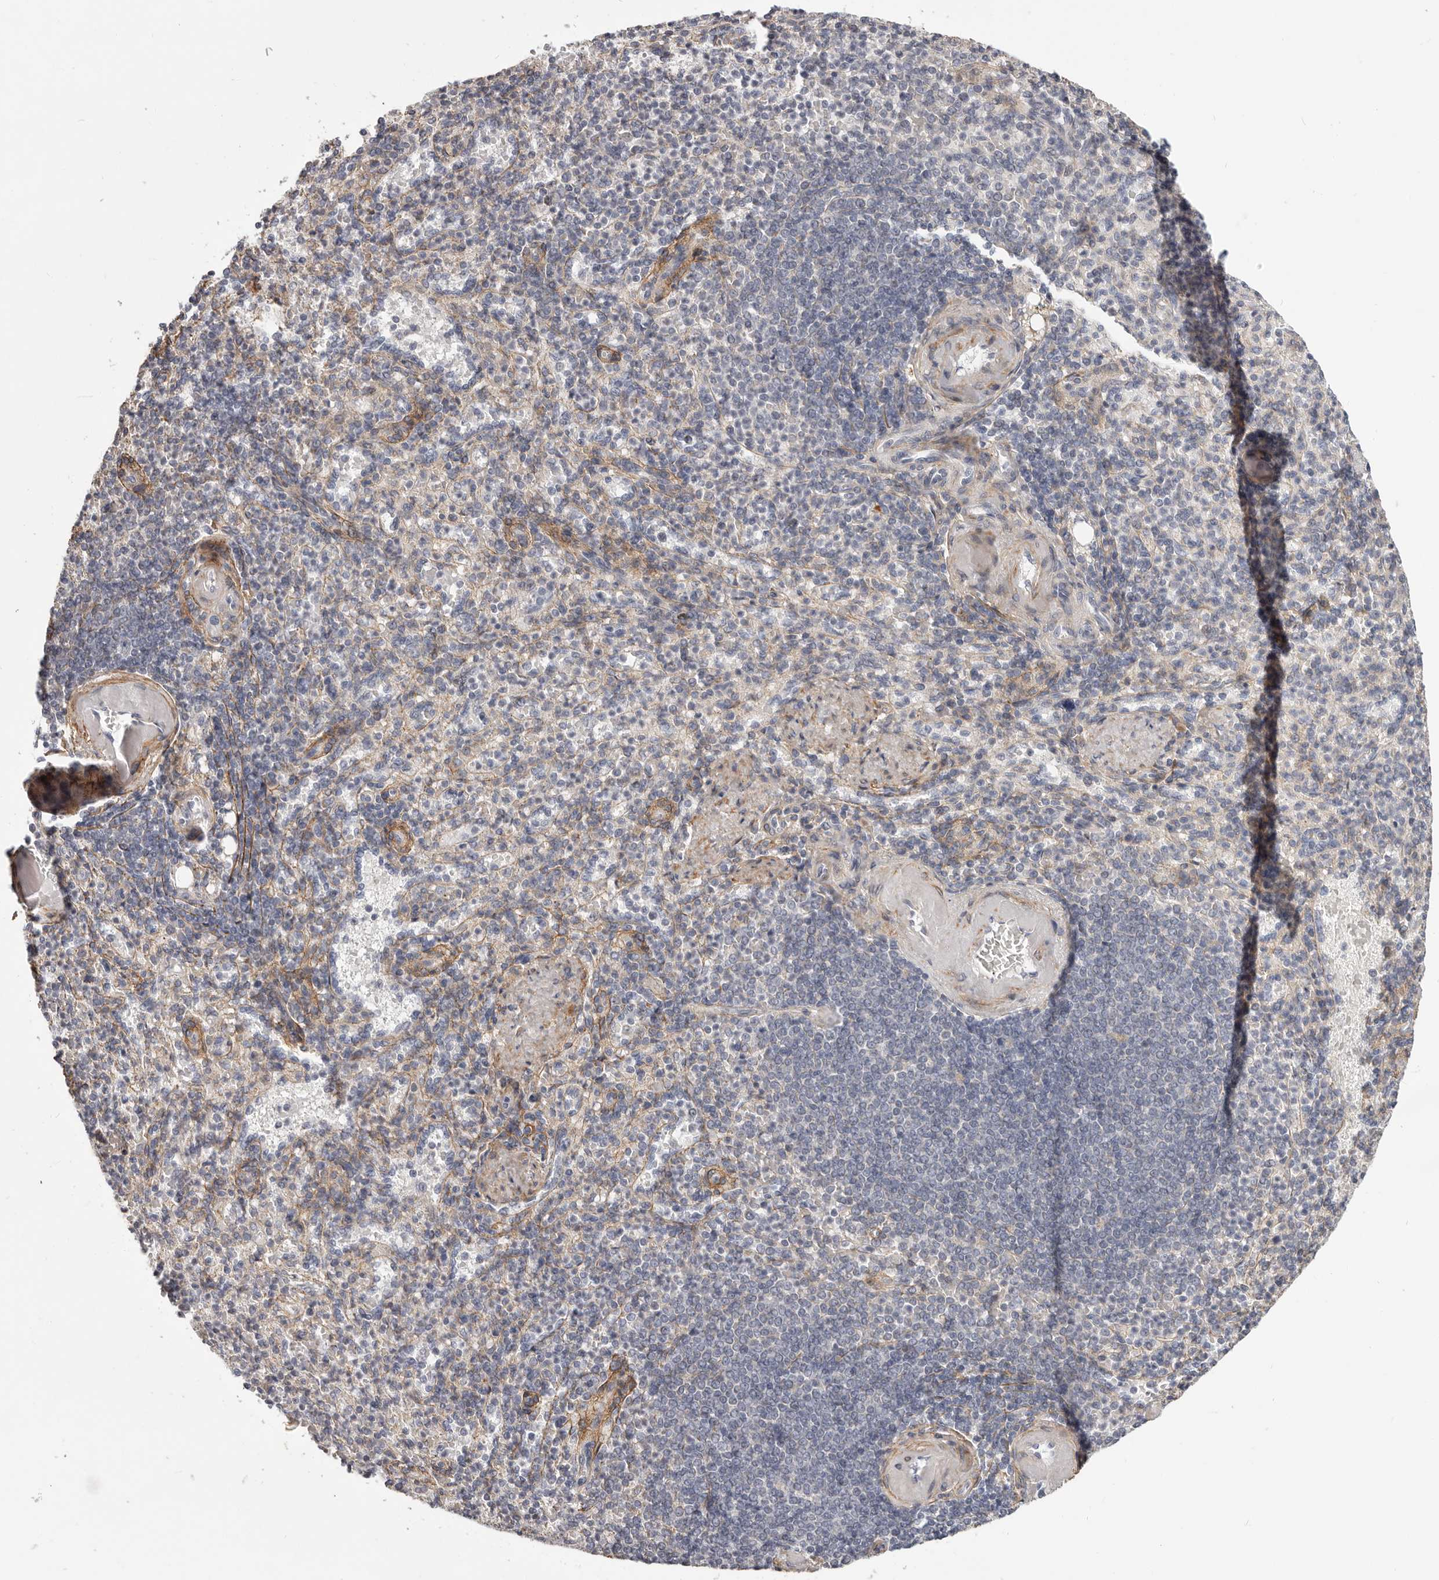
{"staining": {"intensity": "negative", "quantity": "none", "location": "none"}, "tissue": "spleen", "cell_type": "Cells in red pulp", "image_type": "normal", "snomed": [{"axis": "morphology", "description": "Normal tissue, NOS"}, {"axis": "topography", "description": "Spleen"}], "caption": "A high-resolution photomicrograph shows immunohistochemistry (IHC) staining of unremarkable spleen, which reveals no significant expression in cells in red pulp.", "gene": "MRPS10", "patient": {"sex": "female", "age": 74}}